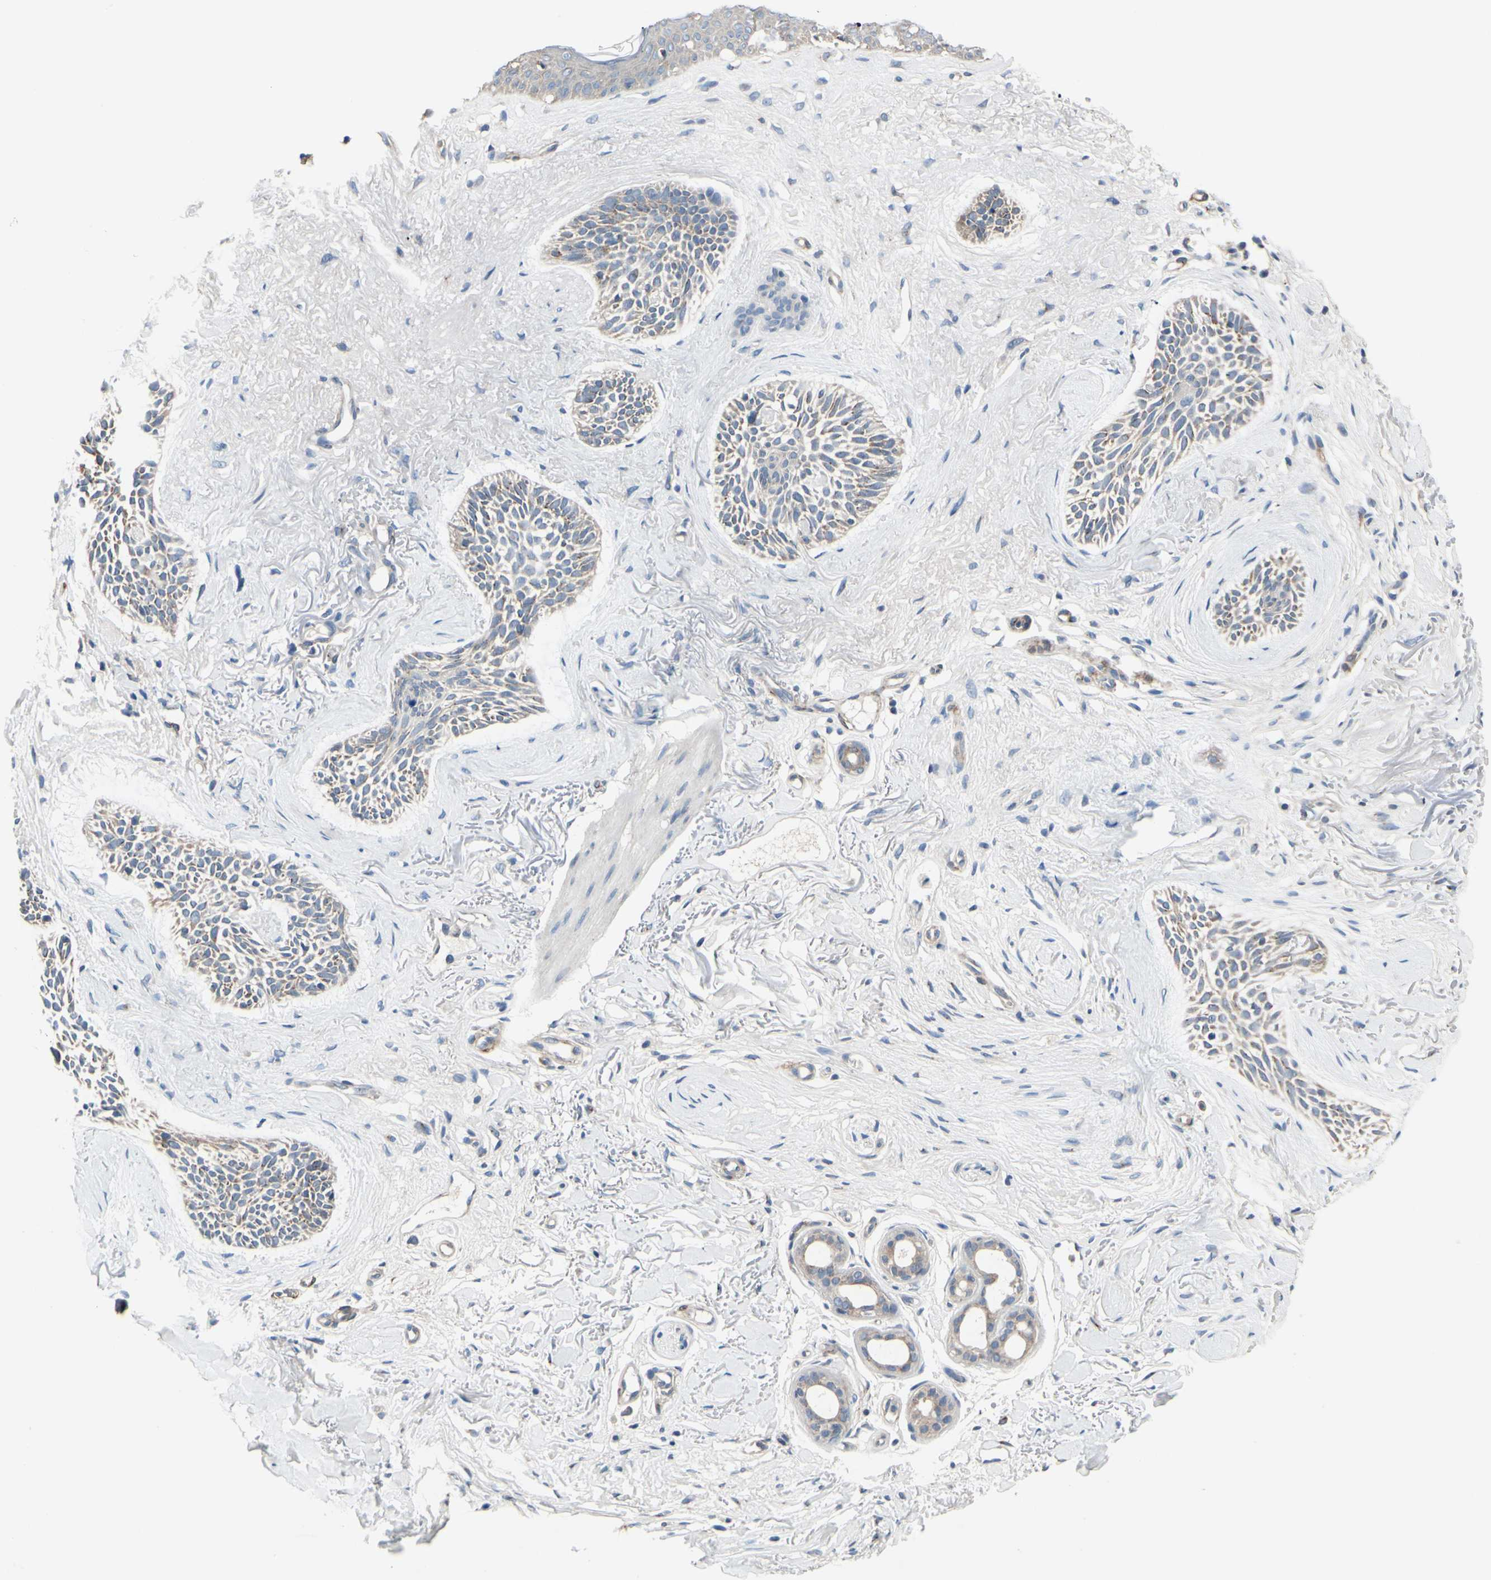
{"staining": {"intensity": "weak", "quantity": "<25%", "location": "cytoplasmic/membranous"}, "tissue": "skin cancer", "cell_type": "Tumor cells", "image_type": "cancer", "snomed": [{"axis": "morphology", "description": "Normal tissue, NOS"}, {"axis": "morphology", "description": "Basal cell carcinoma"}, {"axis": "topography", "description": "Skin"}], "caption": "Immunohistochemistry (IHC) of human skin cancer shows no staining in tumor cells. (DAB immunohistochemistry (IHC), high magnification).", "gene": "PRKAR2B", "patient": {"sex": "female", "age": 84}}